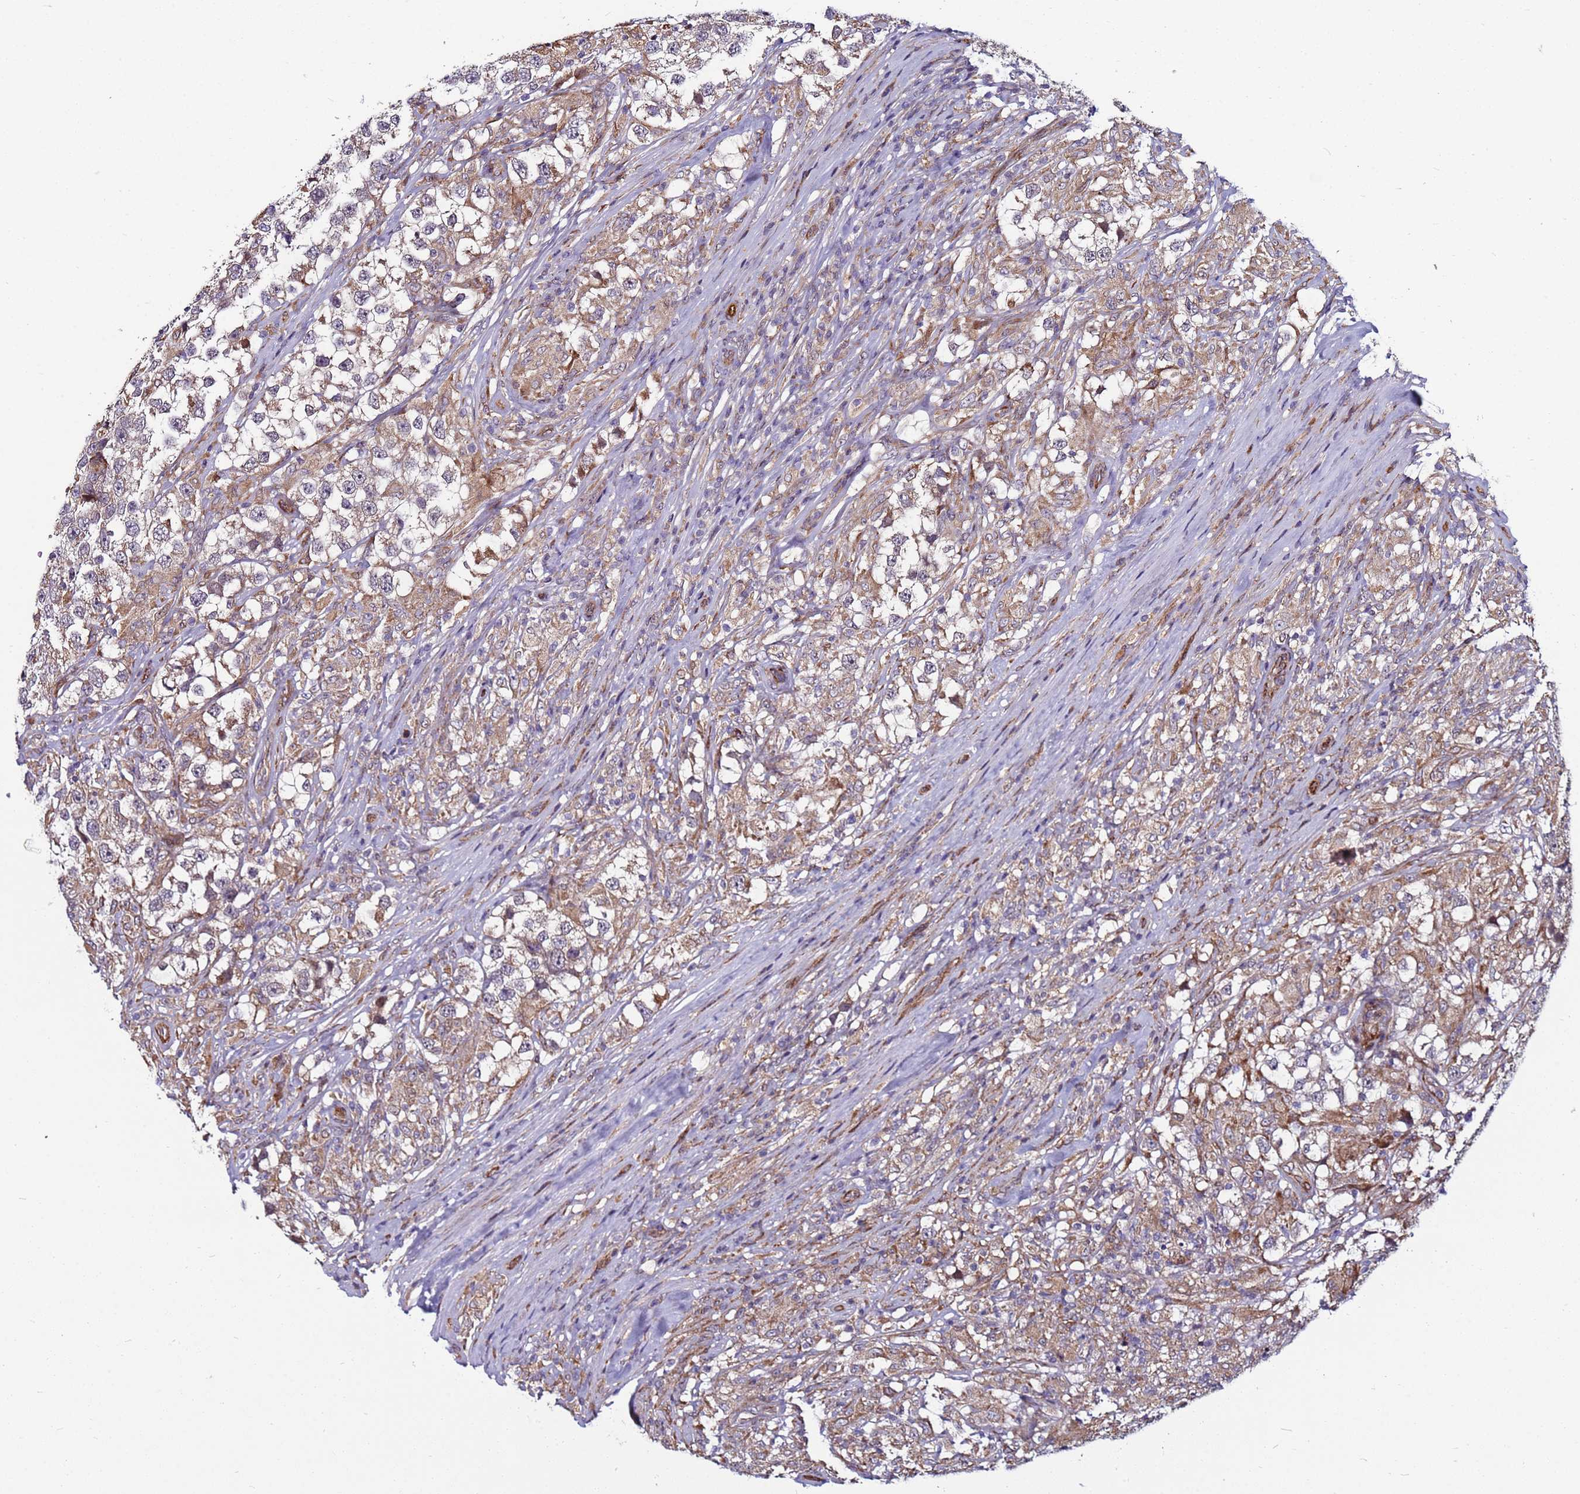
{"staining": {"intensity": "weak", "quantity": "25%-75%", "location": "cytoplasmic/membranous"}, "tissue": "testis cancer", "cell_type": "Tumor cells", "image_type": "cancer", "snomed": [{"axis": "morphology", "description": "Seminoma, NOS"}, {"axis": "topography", "description": "Testis"}], "caption": "This is a photomicrograph of IHC staining of seminoma (testis), which shows weak positivity in the cytoplasmic/membranous of tumor cells.", "gene": "MCRIP1", "patient": {"sex": "male", "age": 46}}